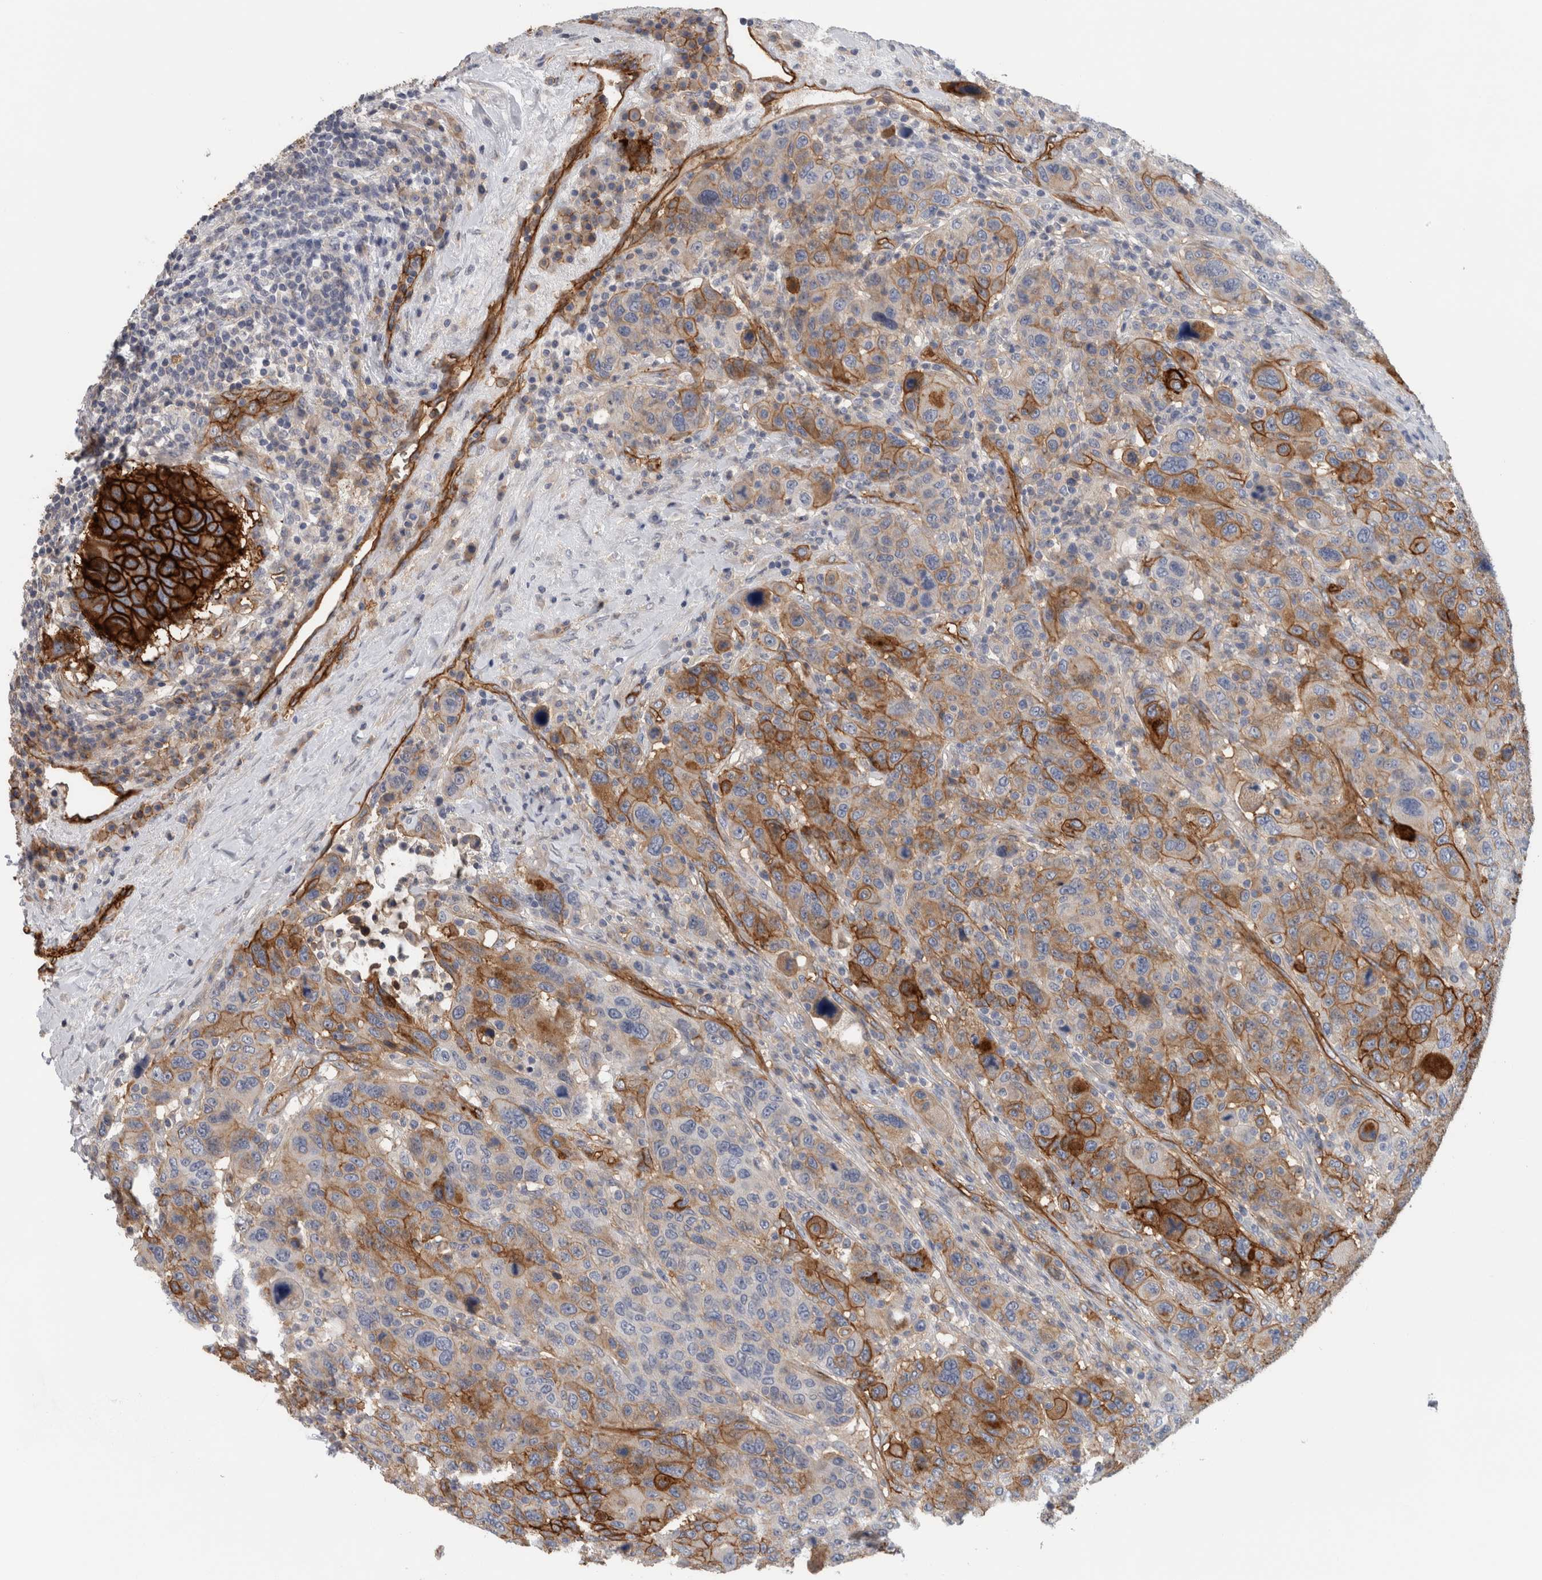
{"staining": {"intensity": "moderate", "quantity": "25%-75%", "location": "cytoplasmic/membranous"}, "tissue": "breast cancer", "cell_type": "Tumor cells", "image_type": "cancer", "snomed": [{"axis": "morphology", "description": "Duct carcinoma"}, {"axis": "topography", "description": "Breast"}], "caption": "Immunohistochemical staining of breast infiltrating ductal carcinoma shows medium levels of moderate cytoplasmic/membranous staining in about 25%-75% of tumor cells.", "gene": "CD59", "patient": {"sex": "female", "age": 37}}